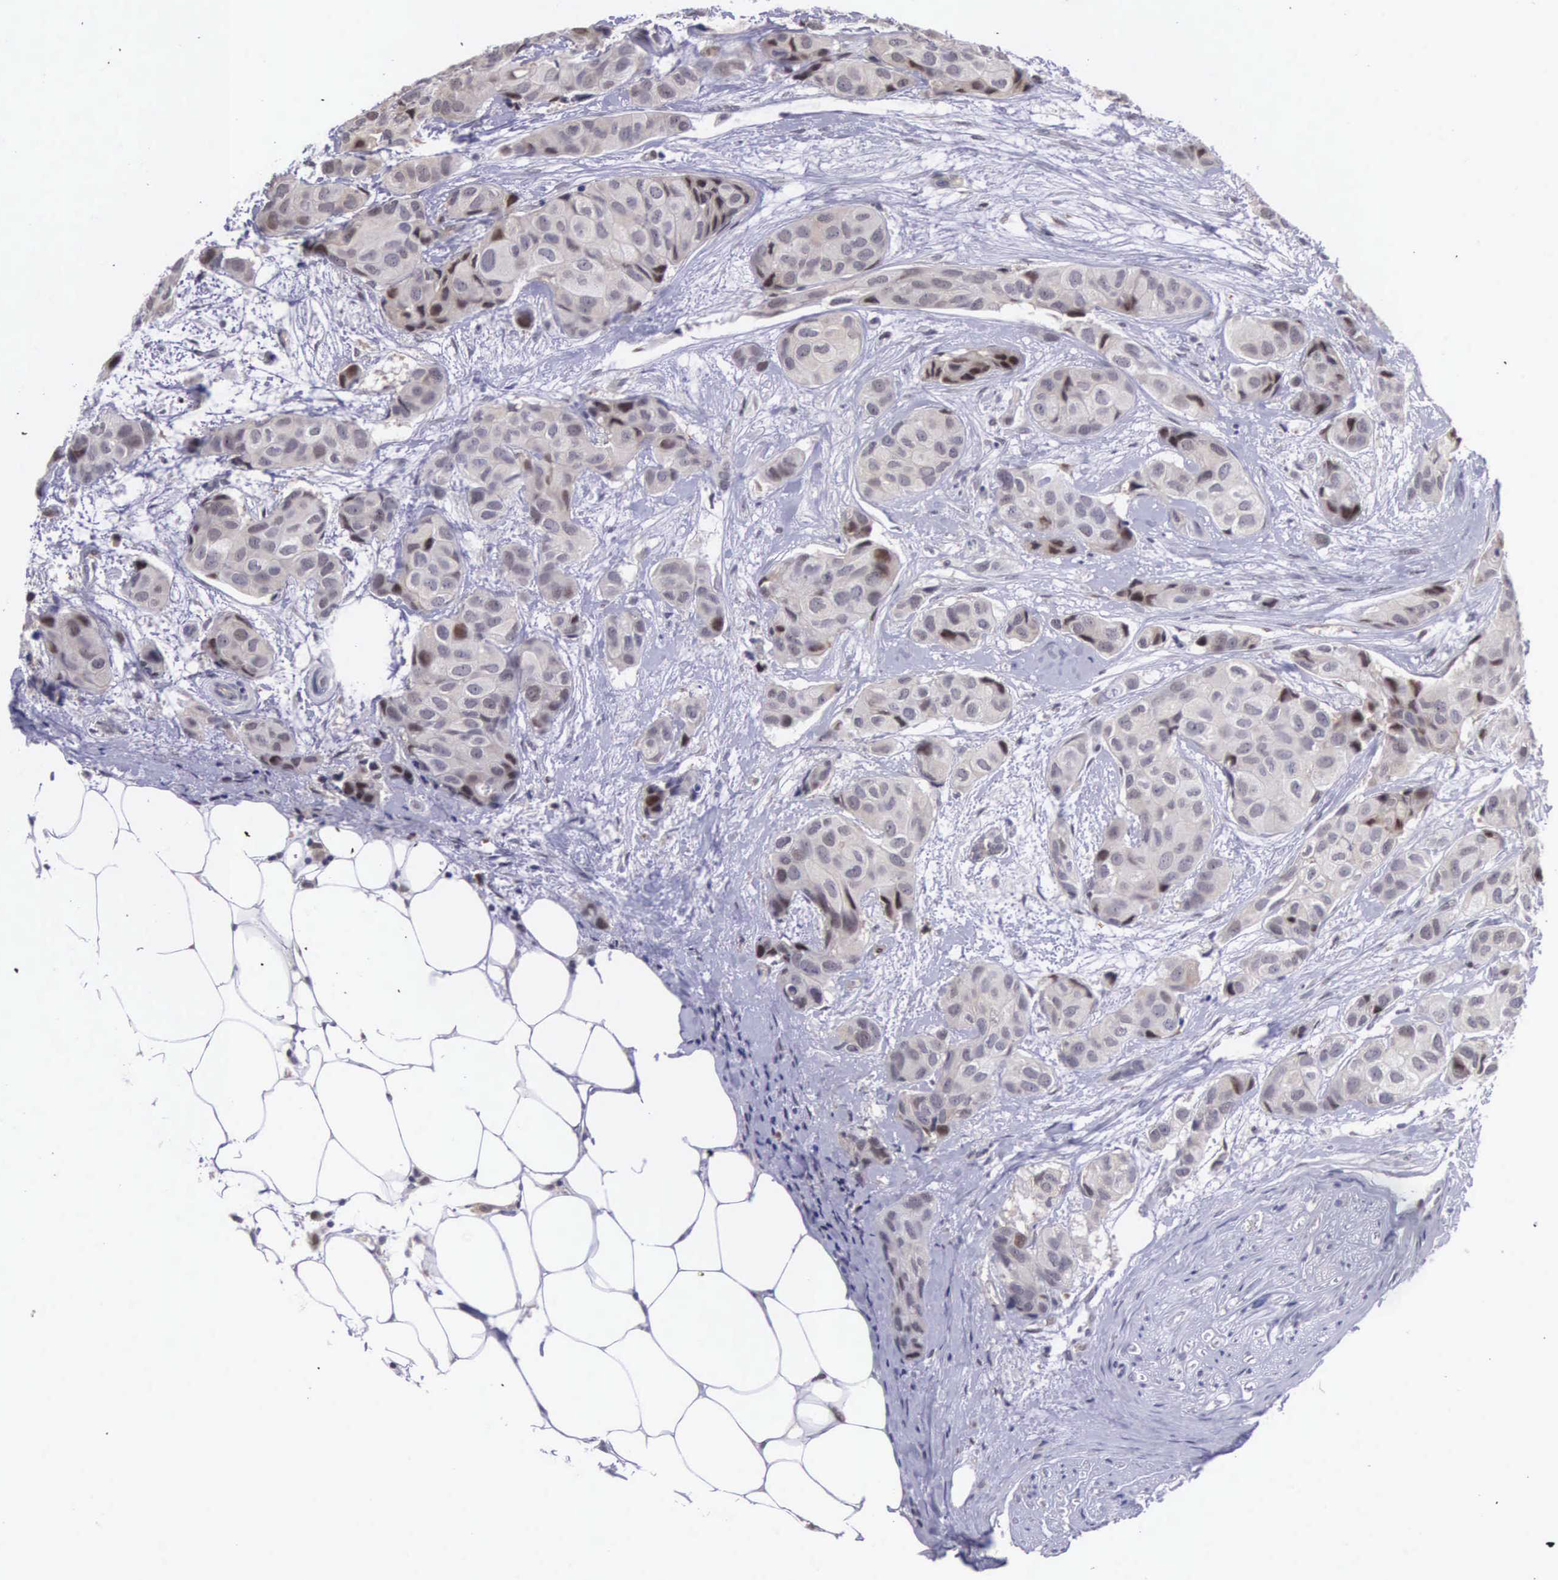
{"staining": {"intensity": "weak", "quantity": "<25%", "location": "cytoplasmic/membranous"}, "tissue": "breast cancer", "cell_type": "Tumor cells", "image_type": "cancer", "snomed": [{"axis": "morphology", "description": "Duct carcinoma"}, {"axis": "topography", "description": "Breast"}], "caption": "A high-resolution micrograph shows immunohistochemistry (IHC) staining of breast cancer, which displays no significant positivity in tumor cells.", "gene": "SLC25A21", "patient": {"sex": "female", "age": 68}}